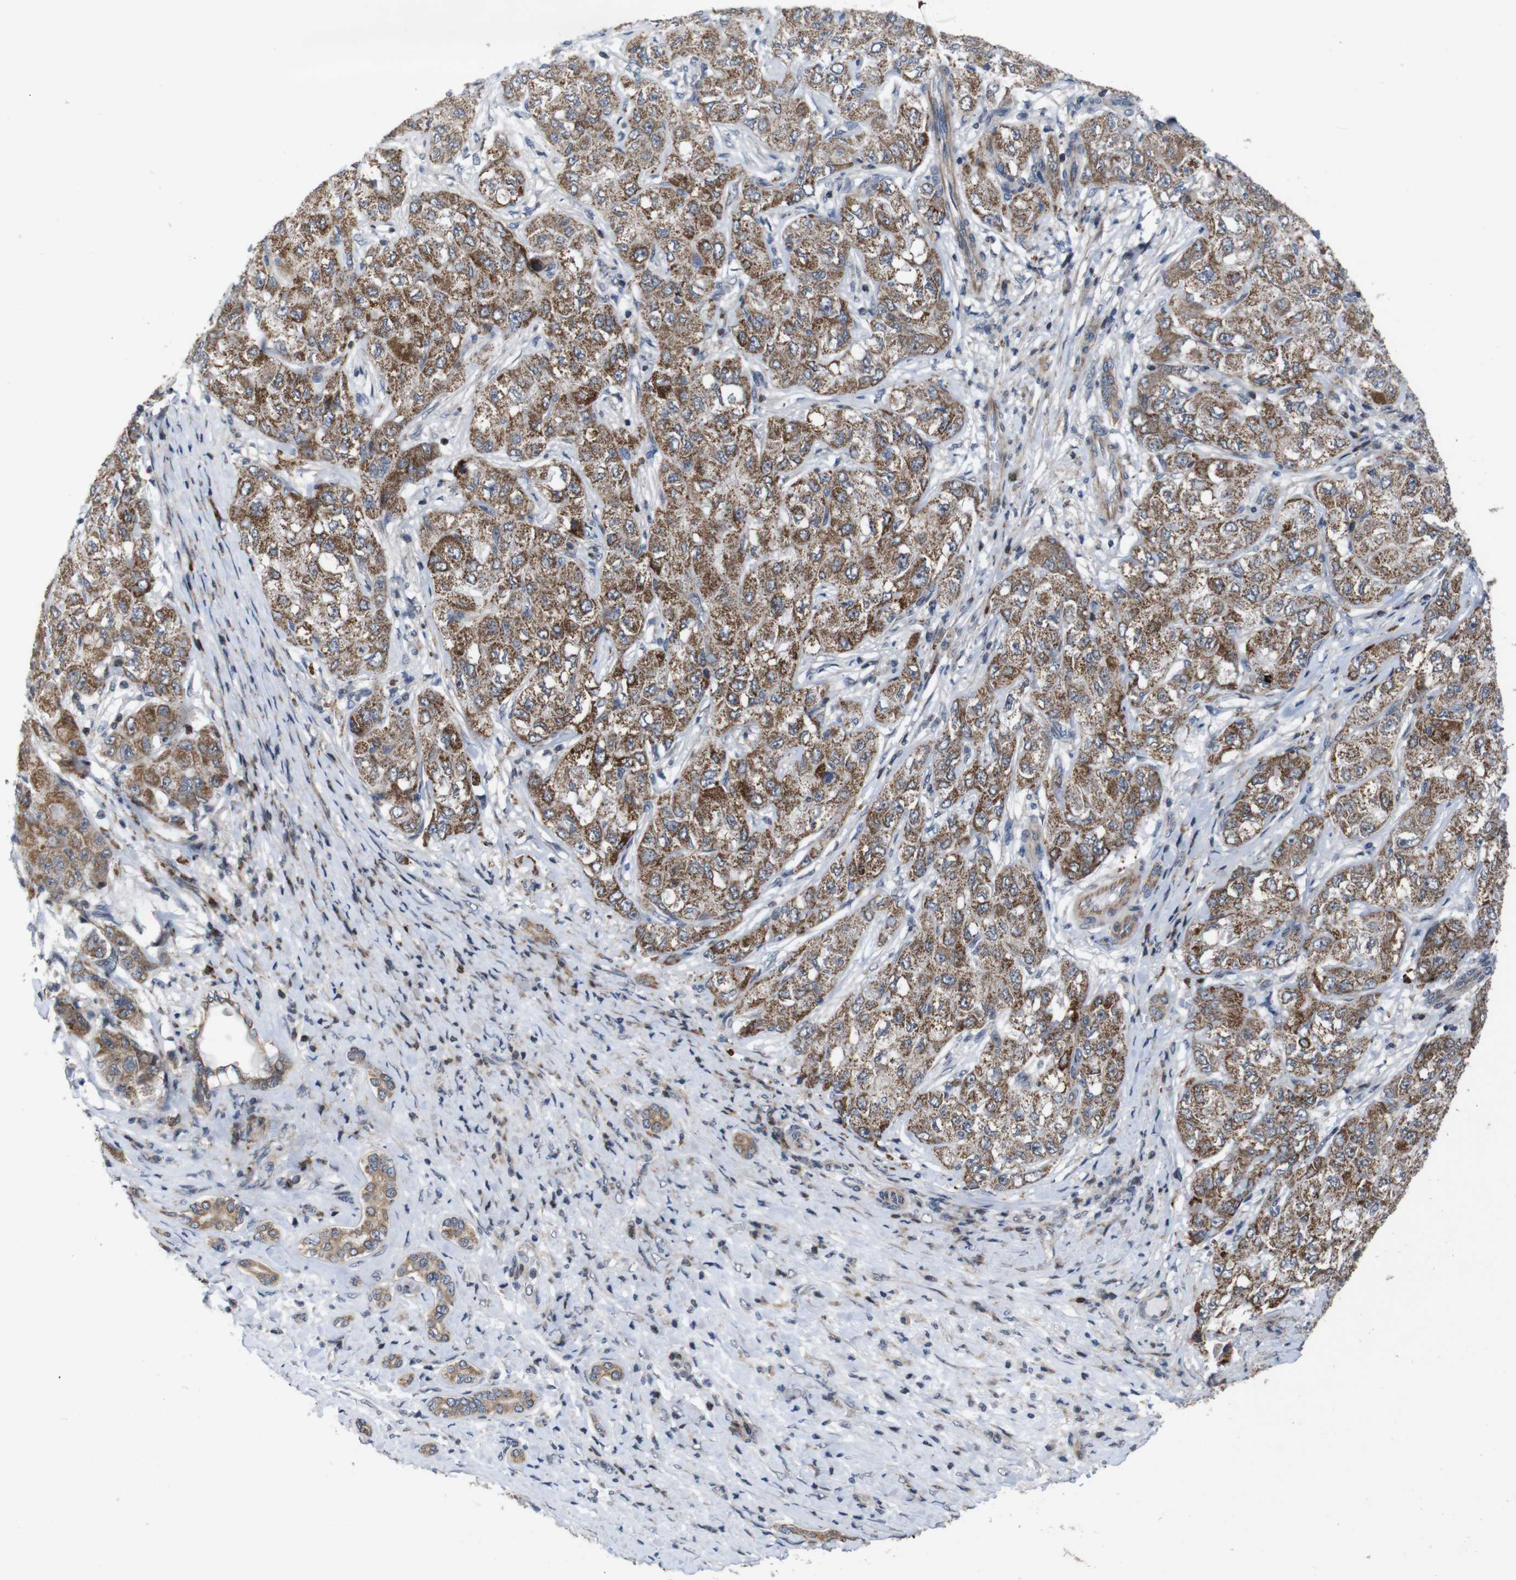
{"staining": {"intensity": "strong", "quantity": ">75%", "location": "cytoplasmic/membranous"}, "tissue": "liver cancer", "cell_type": "Tumor cells", "image_type": "cancer", "snomed": [{"axis": "morphology", "description": "Carcinoma, Hepatocellular, NOS"}, {"axis": "topography", "description": "Liver"}], "caption": "Liver cancer (hepatocellular carcinoma) stained with a protein marker displays strong staining in tumor cells.", "gene": "ATP7B", "patient": {"sex": "male", "age": 80}}